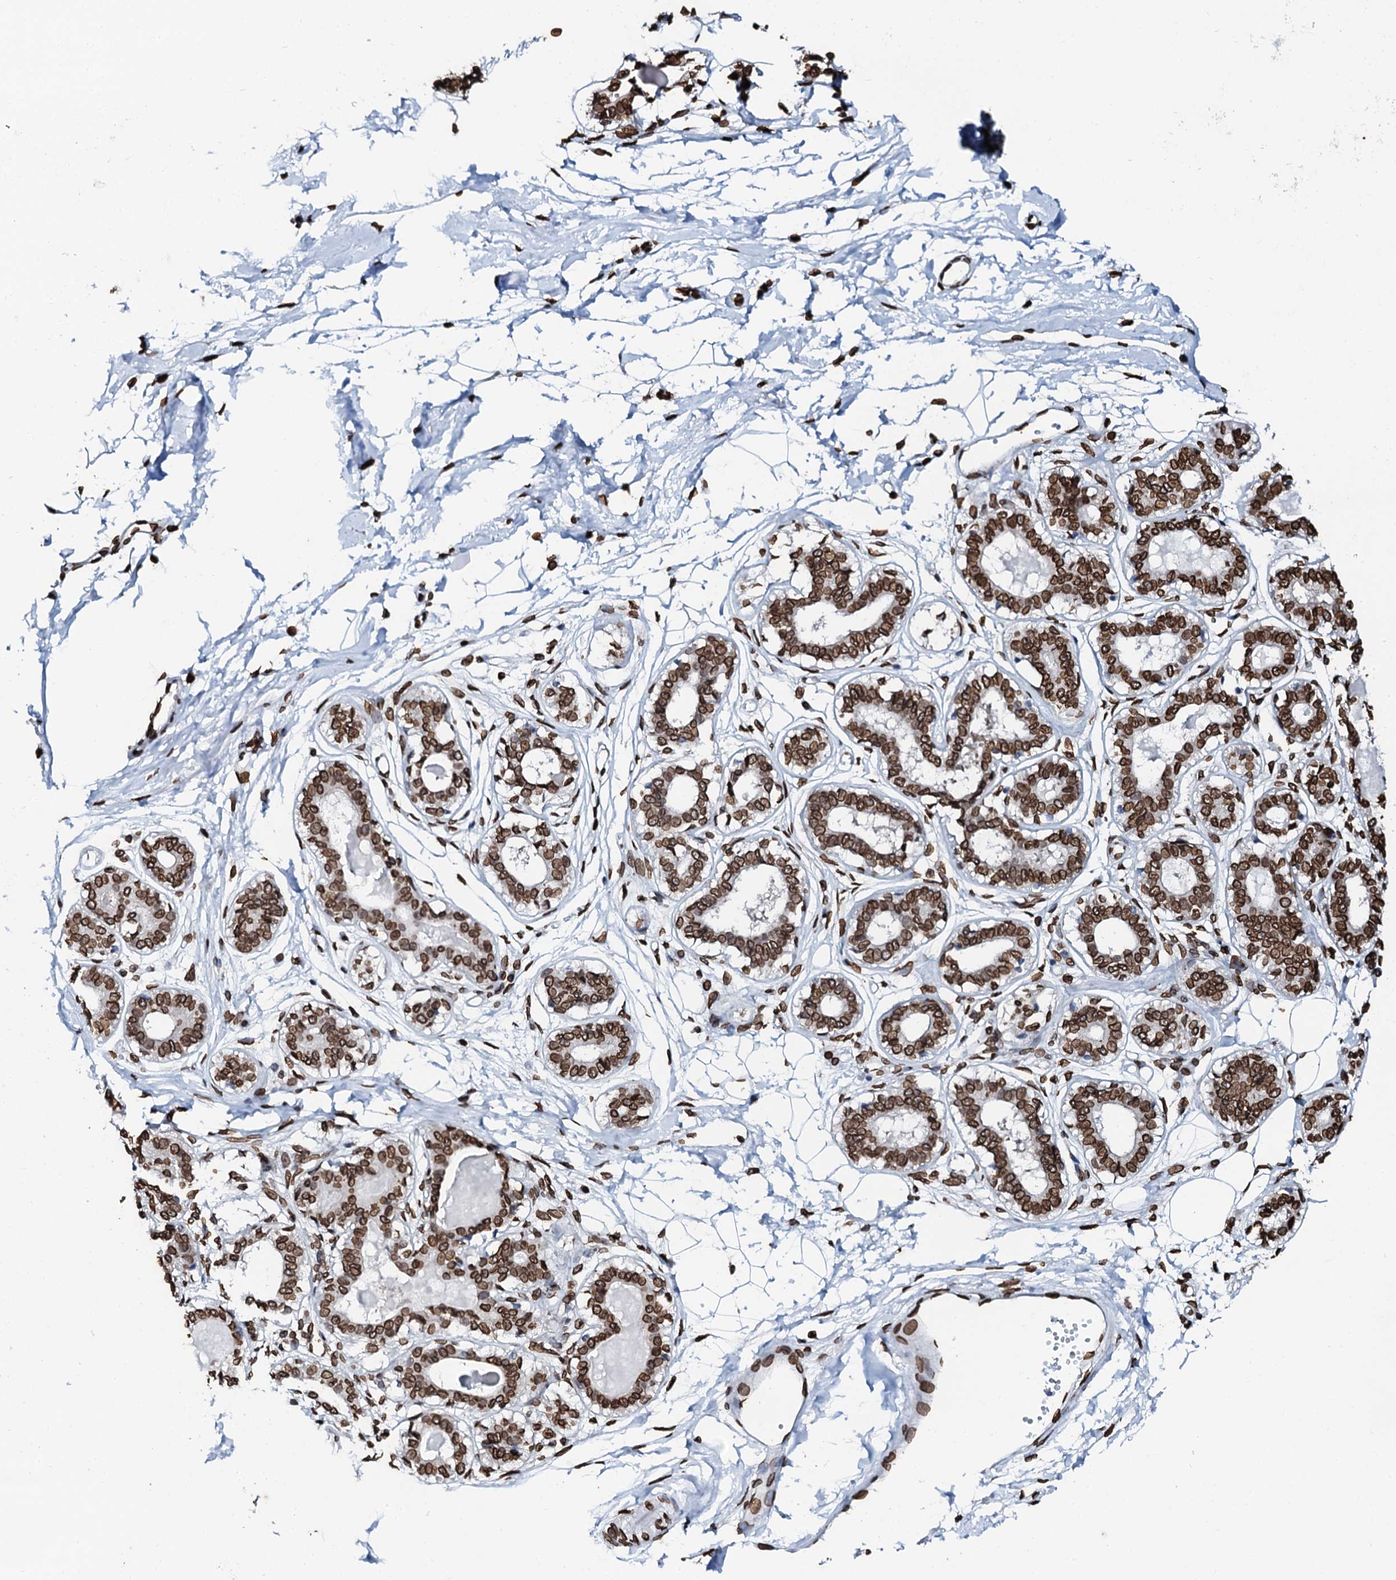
{"staining": {"intensity": "strong", "quantity": ">75%", "location": "nuclear"}, "tissue": "breast", "cell_type": "Adipocytes", "image_type": "normal", "snomed": [{"axis": "morphology", "description": "Normal tissue, NOS"}, {"axis": "topography", "description": "Breast"}], "caption": "Immunohistochemical staining of normal human breast demonstrates strong nuclear protein expression in approximately >75% of adipocytes.", "gene": "KATNAL2", "patient": {"sex": "female", "age": 45}}